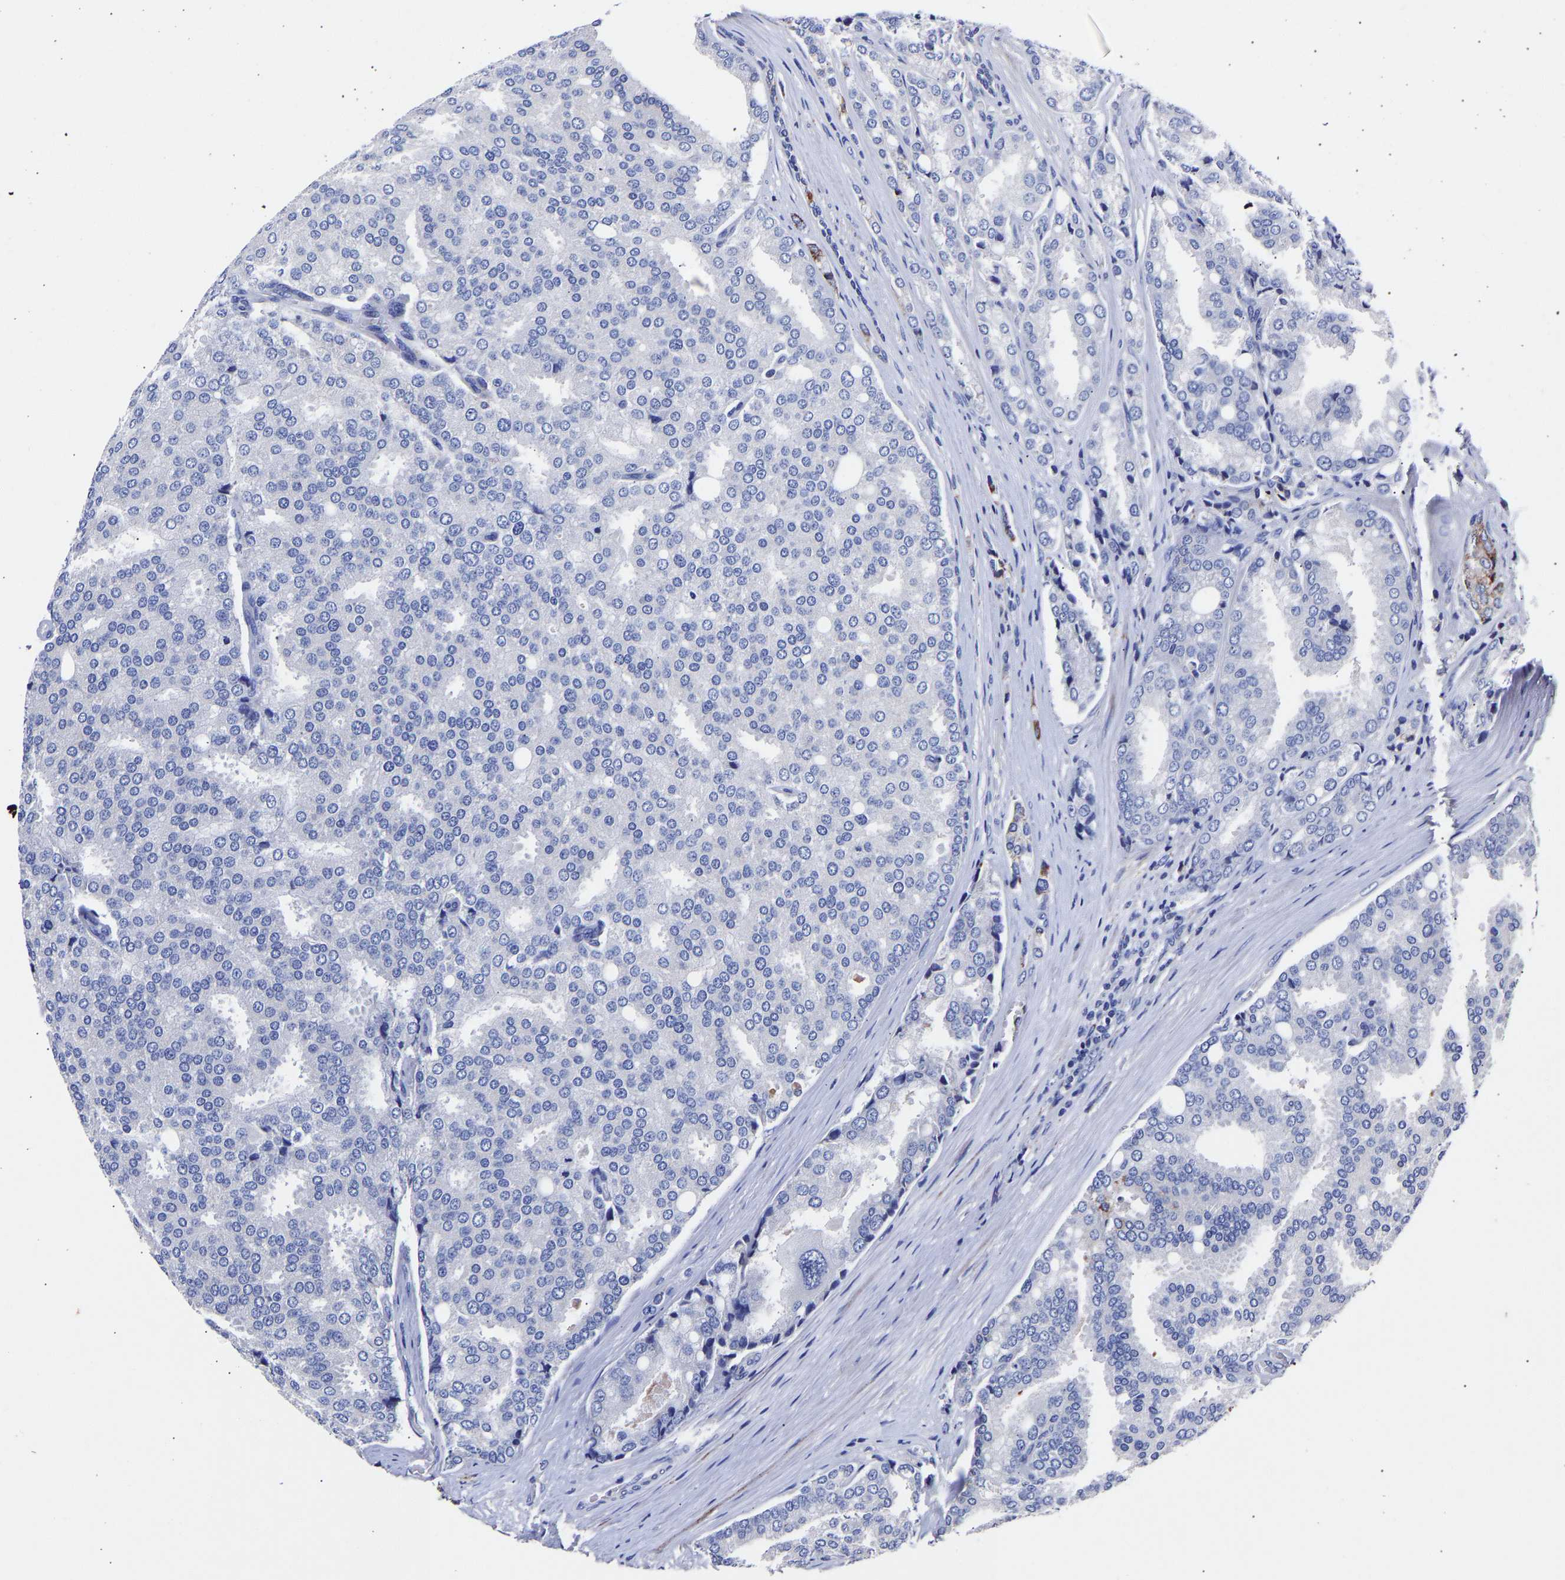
{"staining": {"intensity": "moderate", "quantity": "<25%", "location": "cytoplasmic/membranous"}, "tissue": "prostate cancer", "cell_type": "Tumor cells", "image_type": "cancer", "snomed": [{"axis": "morphology", "description": "Adenocarcinoma, High grade"}, {"axis": "topography", "description": "Prostate"}], "caption": "Immunohistochemistry (DAB (3,3'-diaminobenzidine)) staining of adenocarcinoma (high-grade) (prostate) shows moderate cytoplasmic/membranous protein positivity in about <25% of tumor cells. (DAB (3,3'-diaminobenzidine) = brown stain, brightfield microscopy at high magnification).", "gene": "SEM1", "patient": {"sex": "male", "age": 50}}